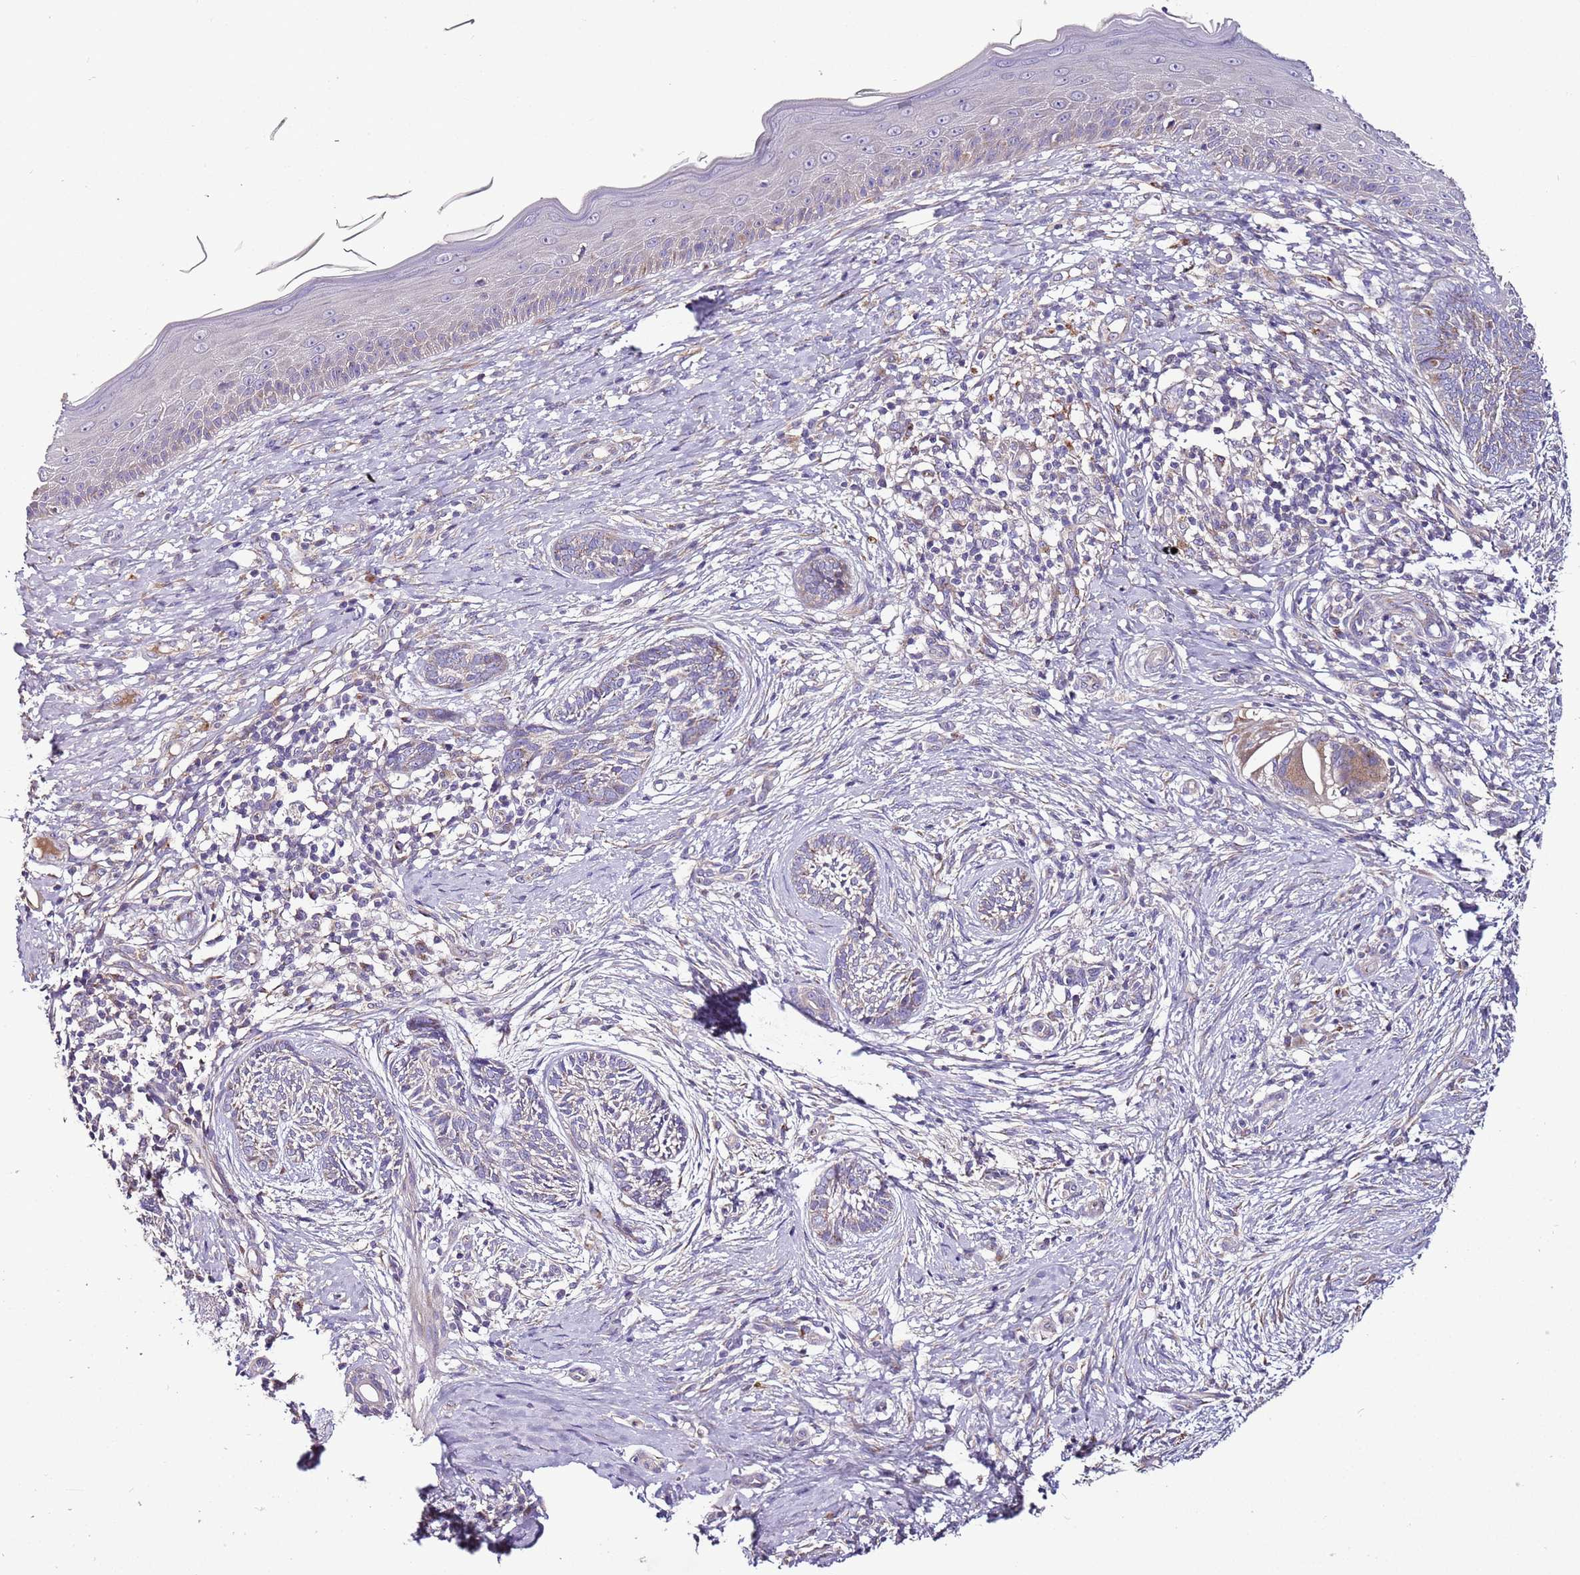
{"staining": {"intensity": "negative", "quantity": "none", "location": "none"}, "tissue": "skin cancer", "cell_type": "Tumor cells", "image_type": "cancer", "snomed": [{"axis": "morphology", "description": "Basal cell carcinoma"}, {"axis": "topography", "description": "Skin"}], "caption": "This is an IHC image of human skin cancer (basal cell carcinoma). There is no staining in tumor cells.", "gene": "FAM20A", "patient": {"sex": "male", "age": 73}}